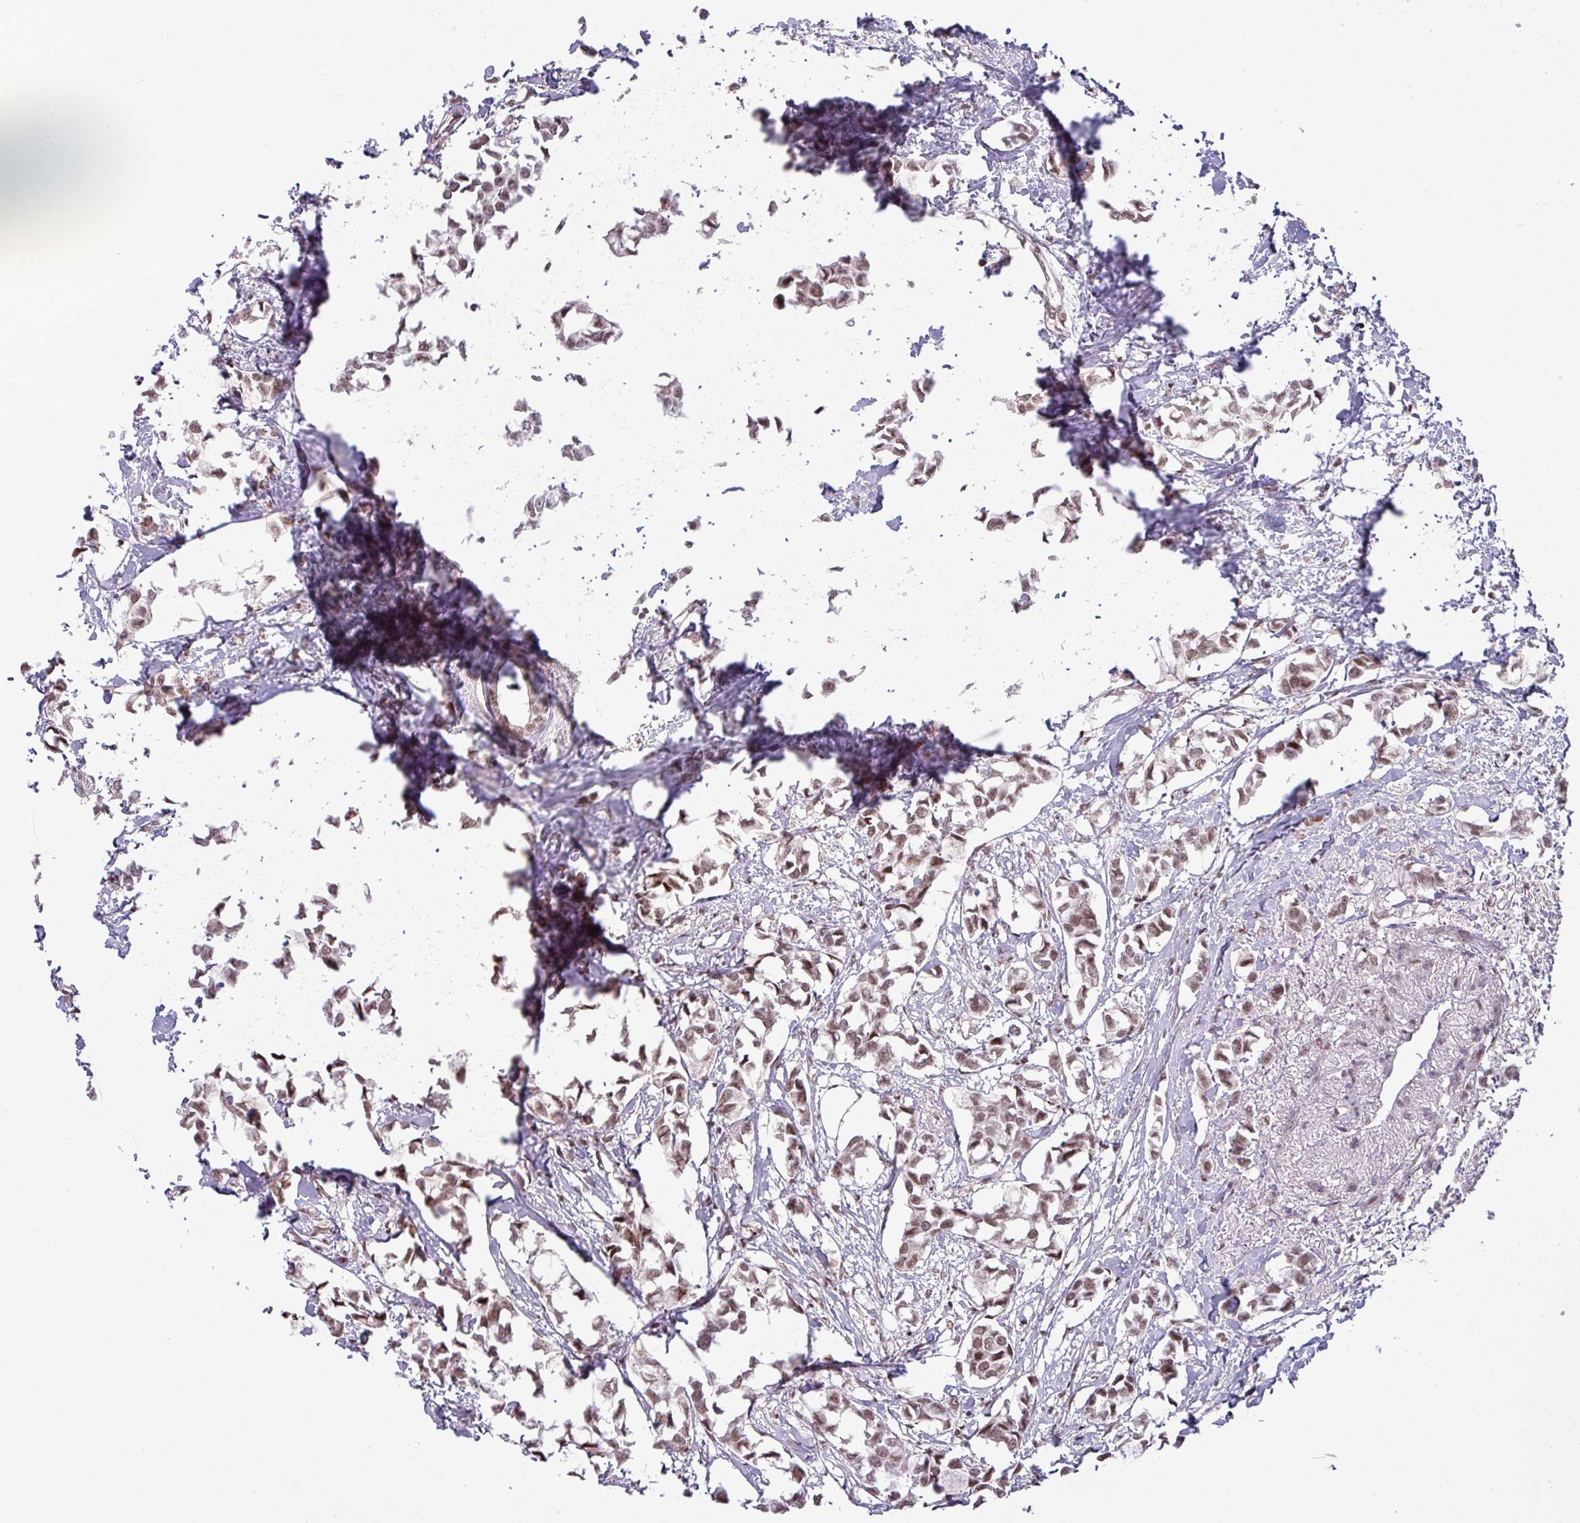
{"staining": {"intensity": "moderate", "quantity": ">75%", "location": "nuclear"}, "tissue": "breast cancer", "cell_type": "Tumor cells", "image_type": "cancer", "snomed": [{"axis": "morphology", "description": "Duct carcinoma"}, {"axis": "topography", "description": "Breast"}], "caption": "Protein expression analysis of human breast intraductal carcinoma reveals moderate nuclear staining in about >75% of tumor cells.", "gene": "PTPN20", "patient": {"sex": "female", "age": 73}}